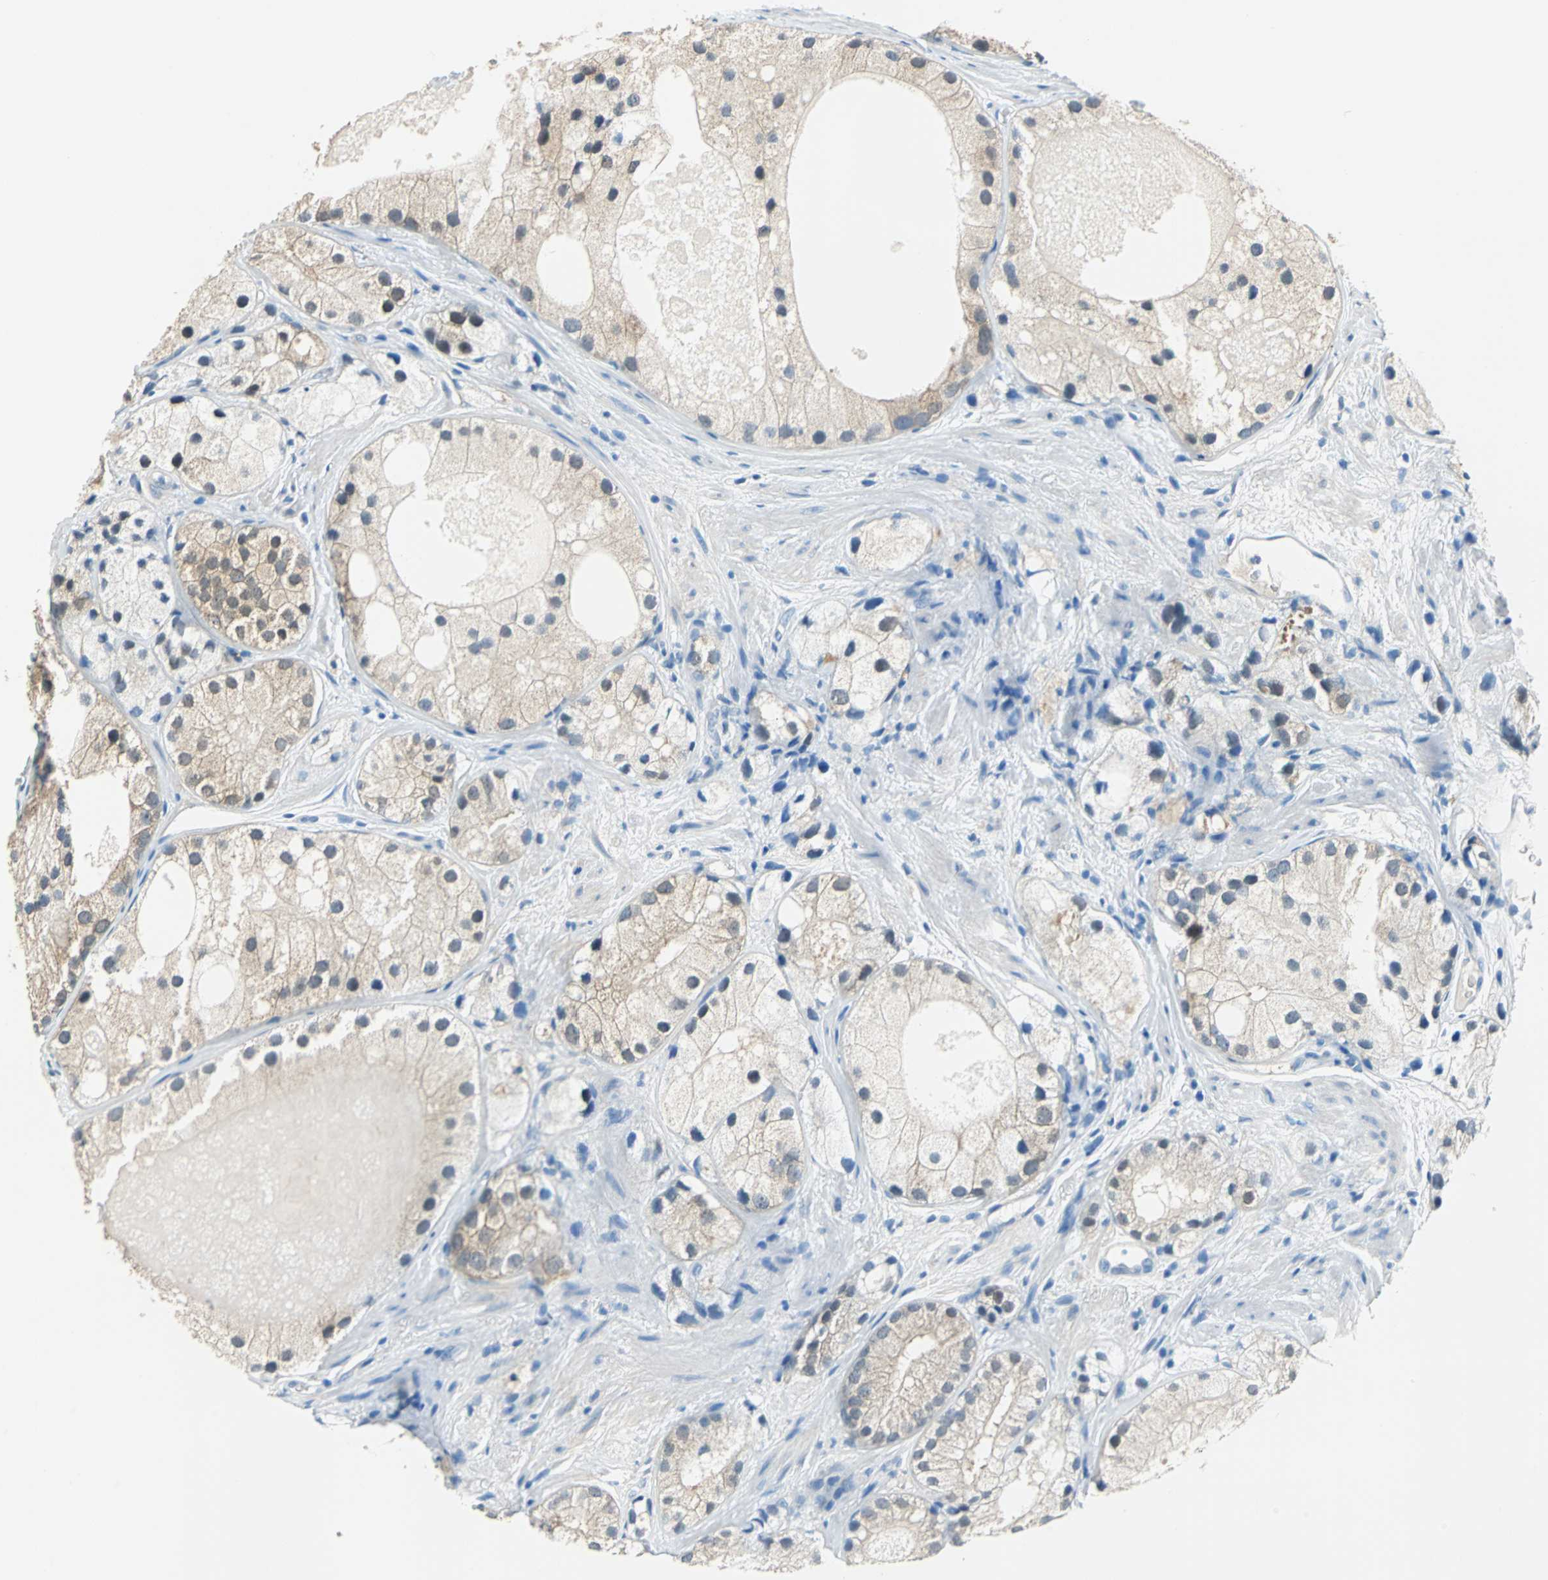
{"staining": {"intensity": "weak", "quantity": "25%-75%", "location": "cytoplasmic/membranous"}, "tissue": "prostate cancer", "cell_type": "Tumor cells", "image_type": "cancer", "snomed": [{"axis": "morphology", "description": "Adenocarcinoma, Low grade"}, {"axis": "topography", "description": "Prostate"}], "caption": "There is low levels of weak cytoplasmic/membranous expression in tumor cells of prostate cancer (adenocarcinoma (low-grade)), as demonstrated by immunohistochemical staining (brown color).", "gene": "FKBP4", "patient": {"sex": "male", "age": 69}}